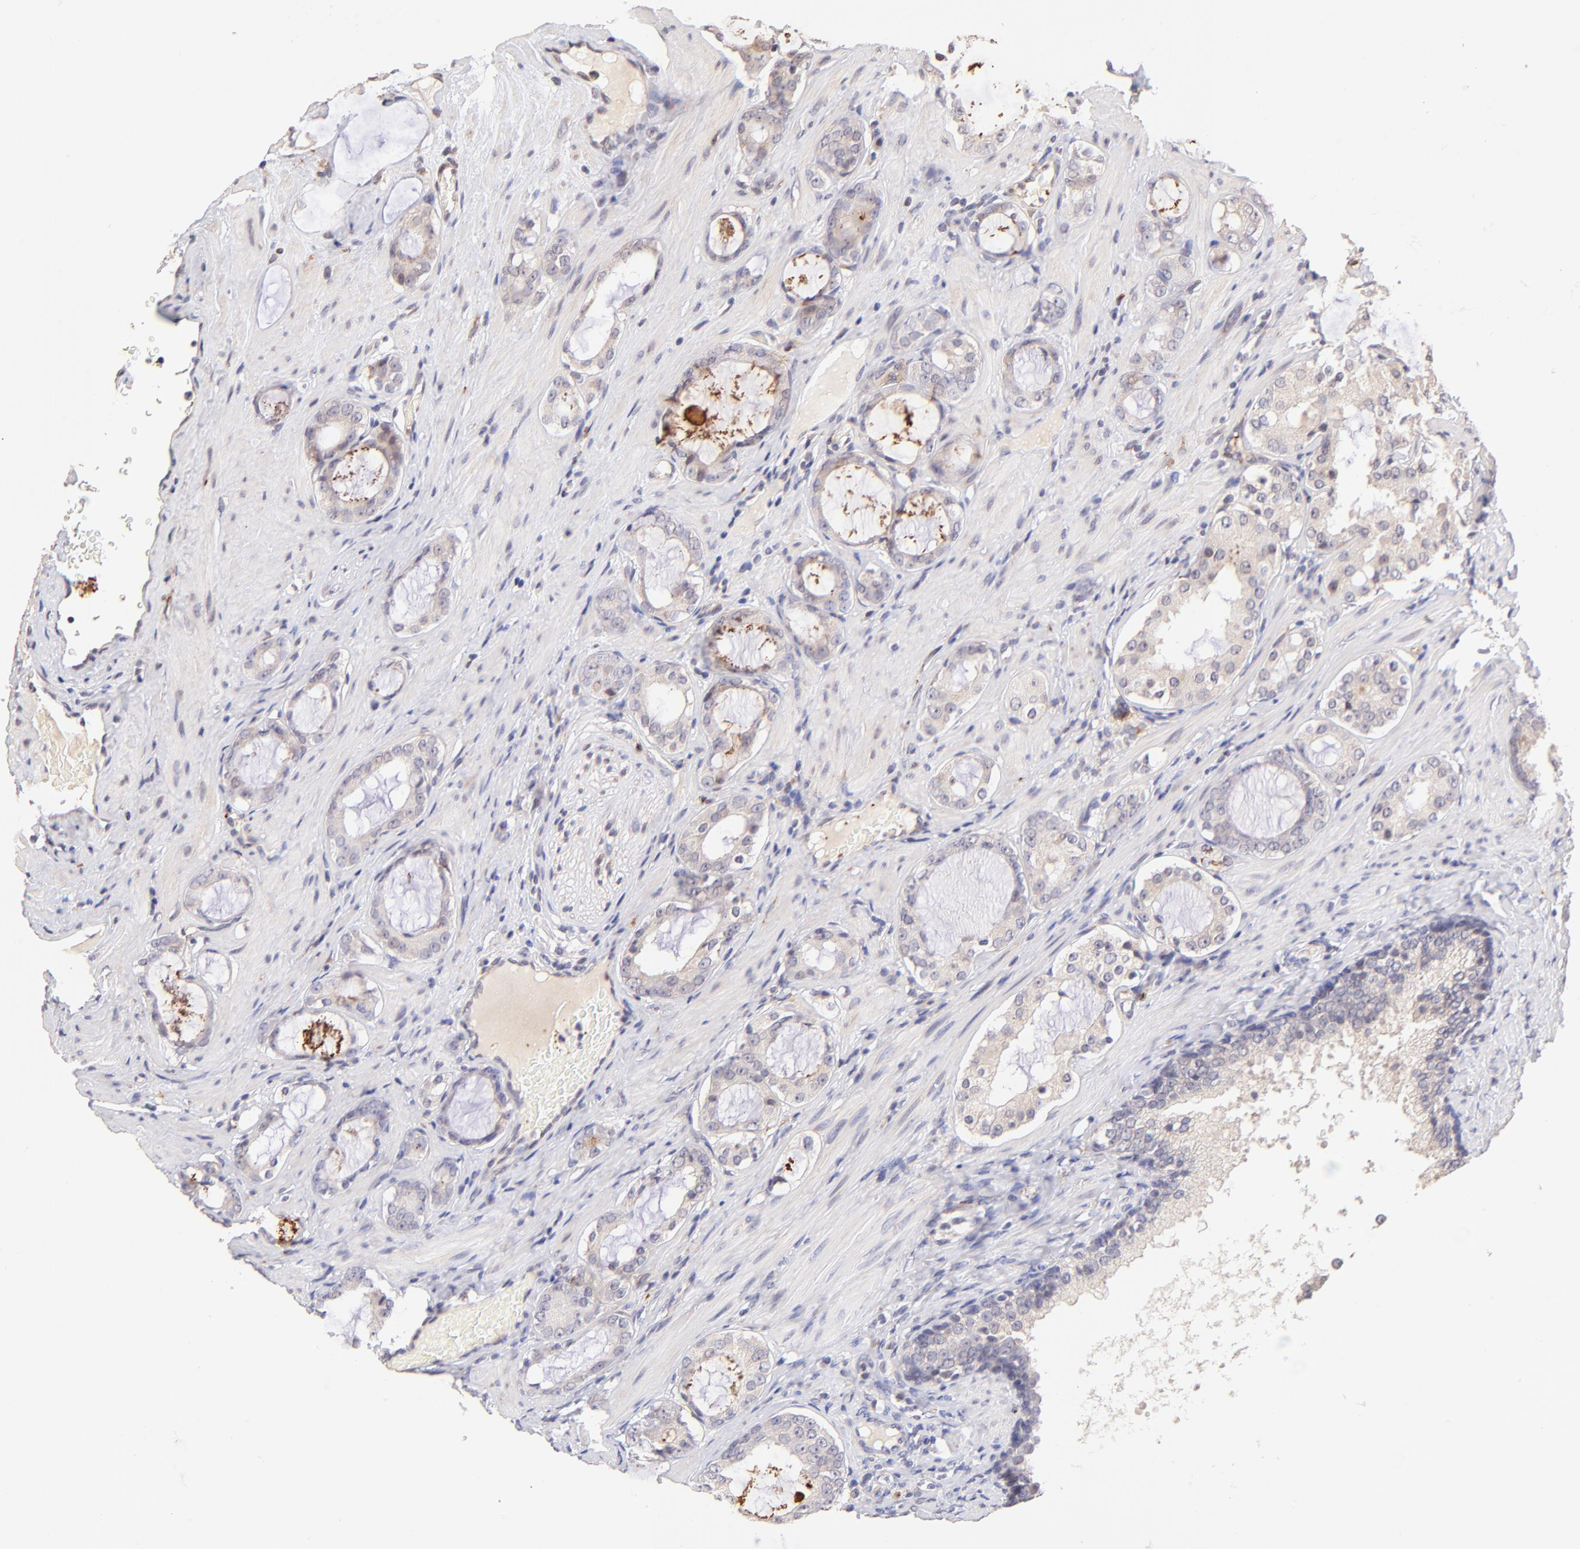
{"staining": {"intensity": "weak", "quantity": "<25%", "location": "cytoplasmic/membranous"}, "tissue": "prostate cancer", "cell_type": "Tumor cells", "image_type": "cancer", "snomed": [{"axis": "morphology", "description": "Adenocarcinoma, Medium grade"}, {"axis": "topography", "description": "Prostate"}], "caption": "Adenocarcinoma (medium-grade) (prostate) was stained to show a protein in brown. There is no significant positivity in tumor cells.", "gene": "SPARC", "patient": {"sex": "male", "age": 73}}